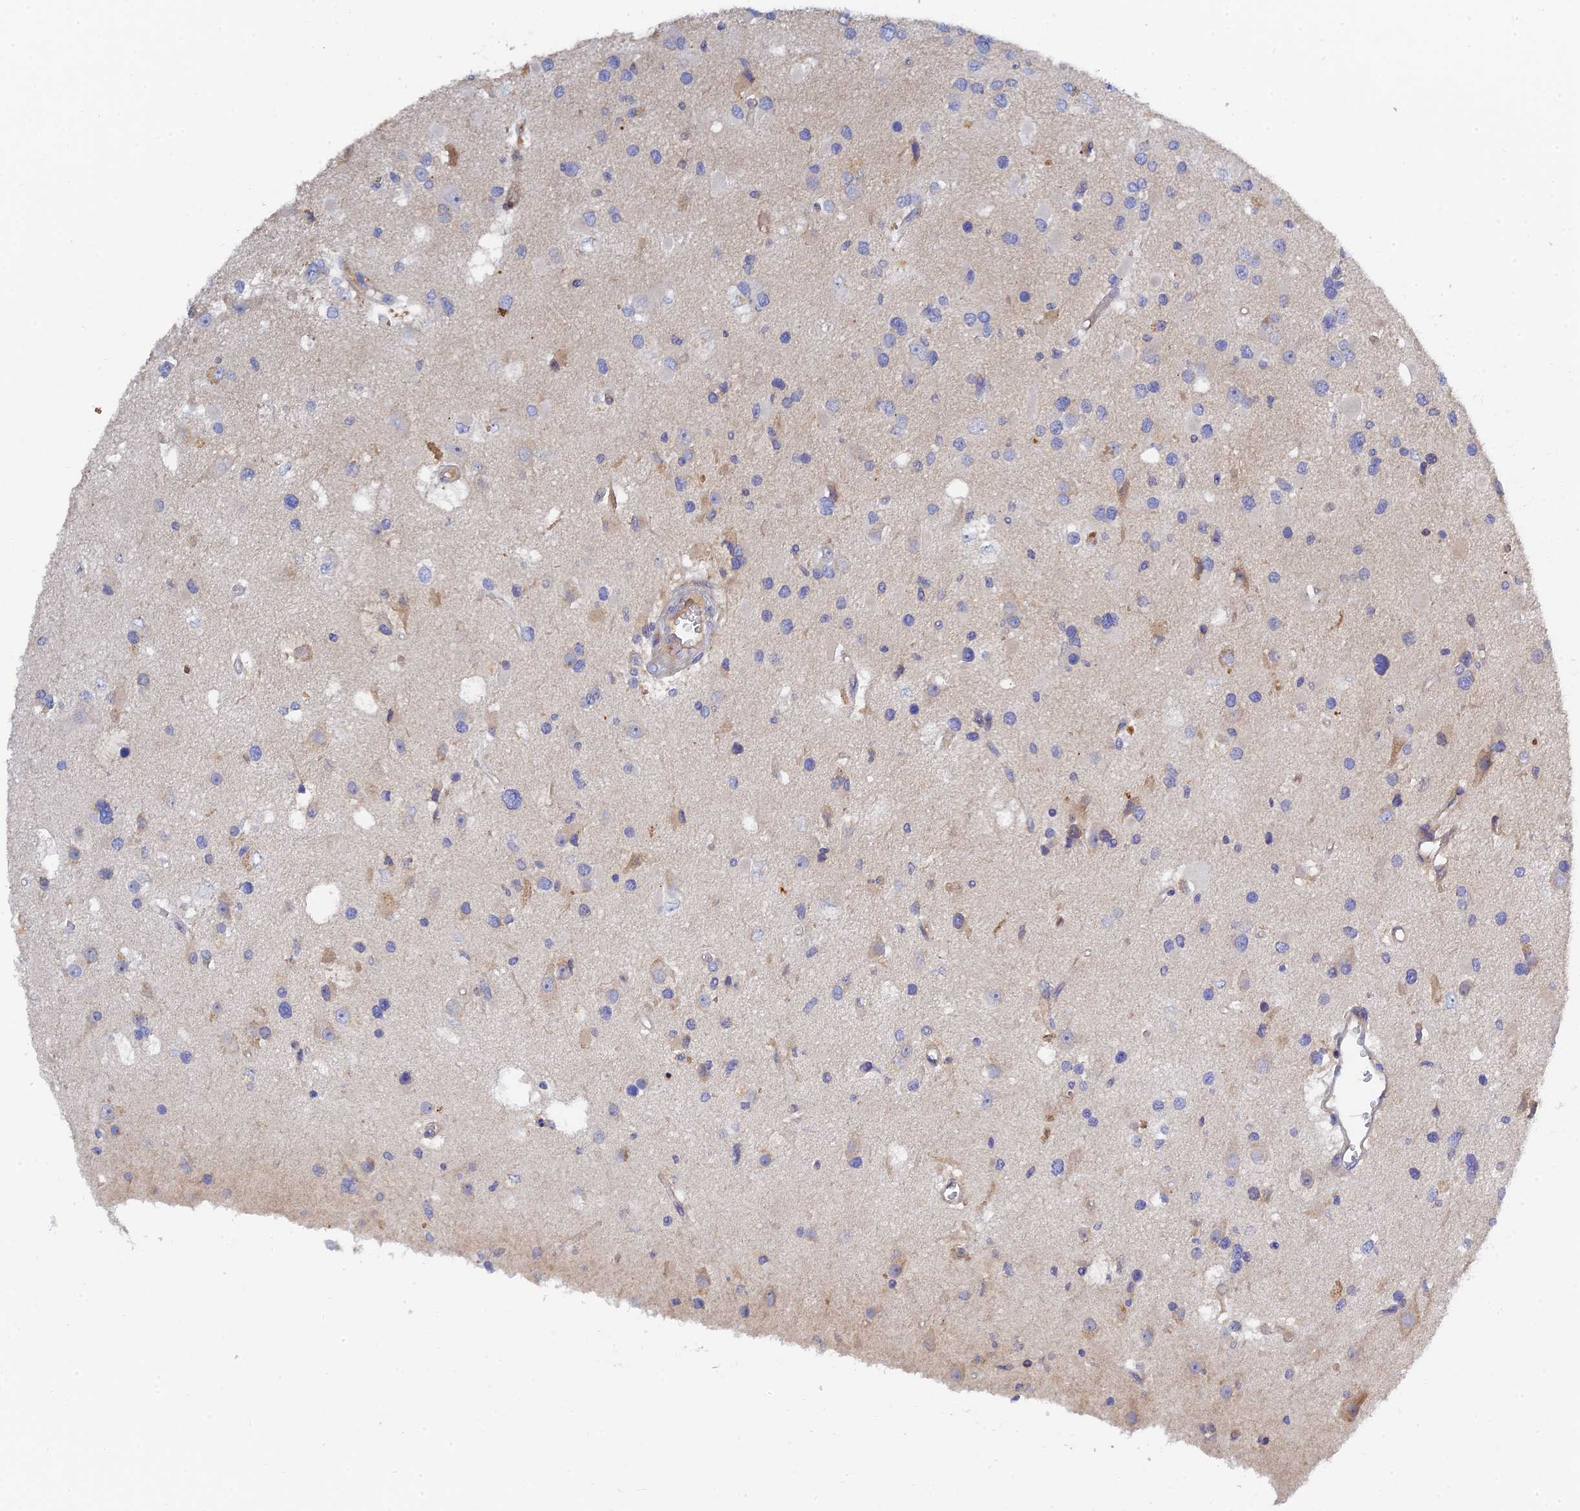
{"staining": {"intensity": "negative", "quantity": "none", "location": "none"}, "tissue": "glioma", "cell_type": "Tumor cells", "image_type": "cancer", "snomed": [{"axis": "morphology", "description": "Glioma, malignant, High grade"}, {"axis": "topography", "description": "Brain"}], "caption": "Tumor cells are negative for brown protein staining in glioma.", "gene": "SPATA5L1", "patient": {"sex": "male", "age": 53}}